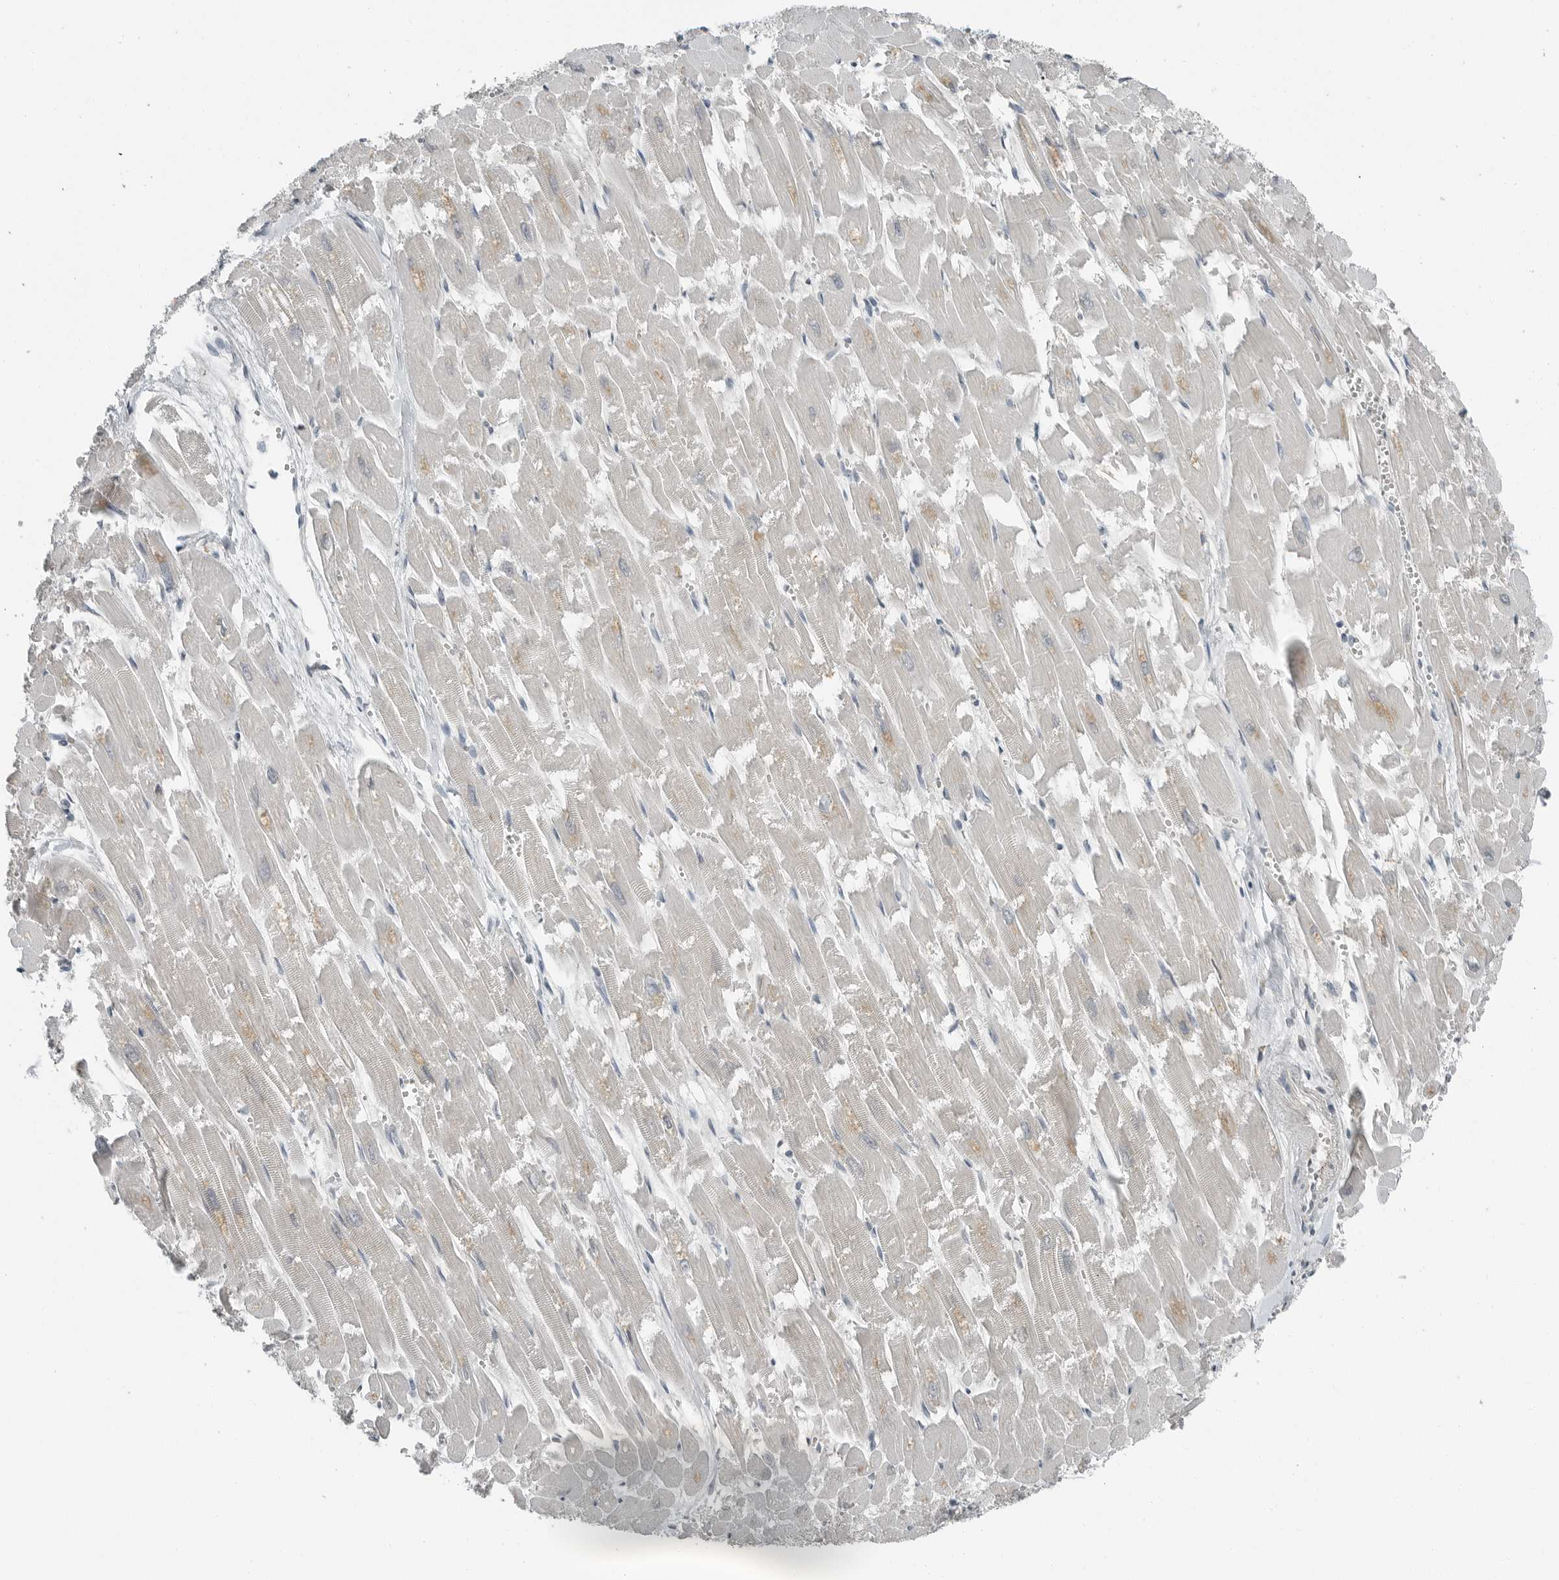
{"staining": {"intensity": "moderate", "quantity": "25%-75%", "location": "cytoplasmic/membranous"}, "tissue": "heart muscle", "cell_type": "Cardiomyocytes", "image_type": "normal", "snomed": [{"axis": "morphology", "description": "Normal tissue, NOS"}, {"axis": "topography", "description": "Heart"}], "caption": "Immunohistochemistry (IHC) (DAB) staining of benign heart muscle shows moderate cytoplasmic/membranous protein positivity in about 25%-75% of cardiomyocytes.", "gene": "ENSG00000286112", "patient": {"sex": "male", "age": 54}}